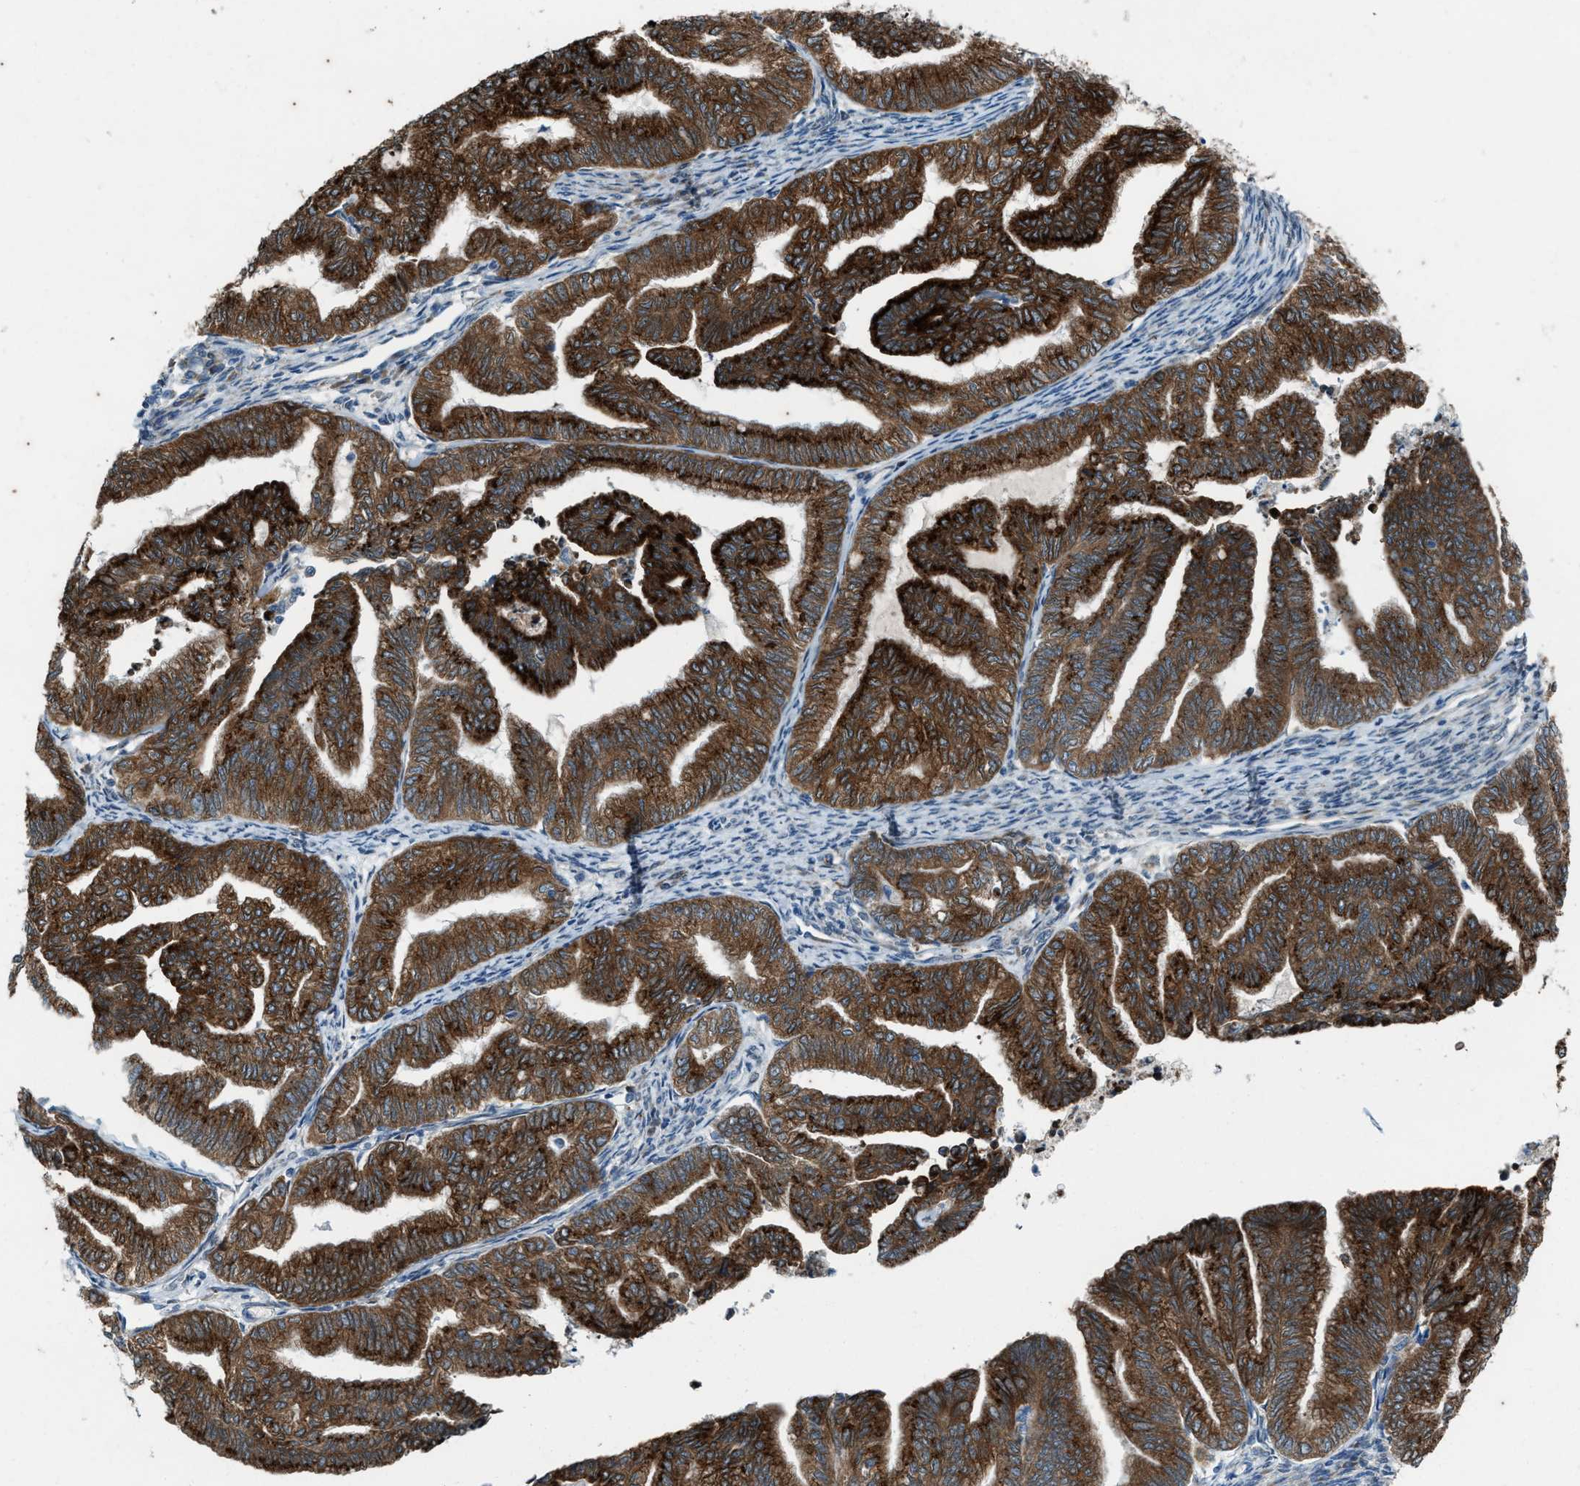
{"staining": {"intensity": "strong", "quantity": ">75%", "location": "cytoplasmic/membranous"}, "tissue": "endometrial cancer", "cell_type": "Tumor cells", "image_type": "cancer", "snomed": [{"axis": "morphology", "description": "Adenocarcinoma, NOS"}, {"axis": "topography", "description": "Endometrium"}], "caption": "Endometrial cancer stained for a protein (brown) displays strong cytoplasmic/membranous positive staining in about >75% of tumor cells.", "gene": "CHPF2", "patient": {"sex": "female", "age": 79}}